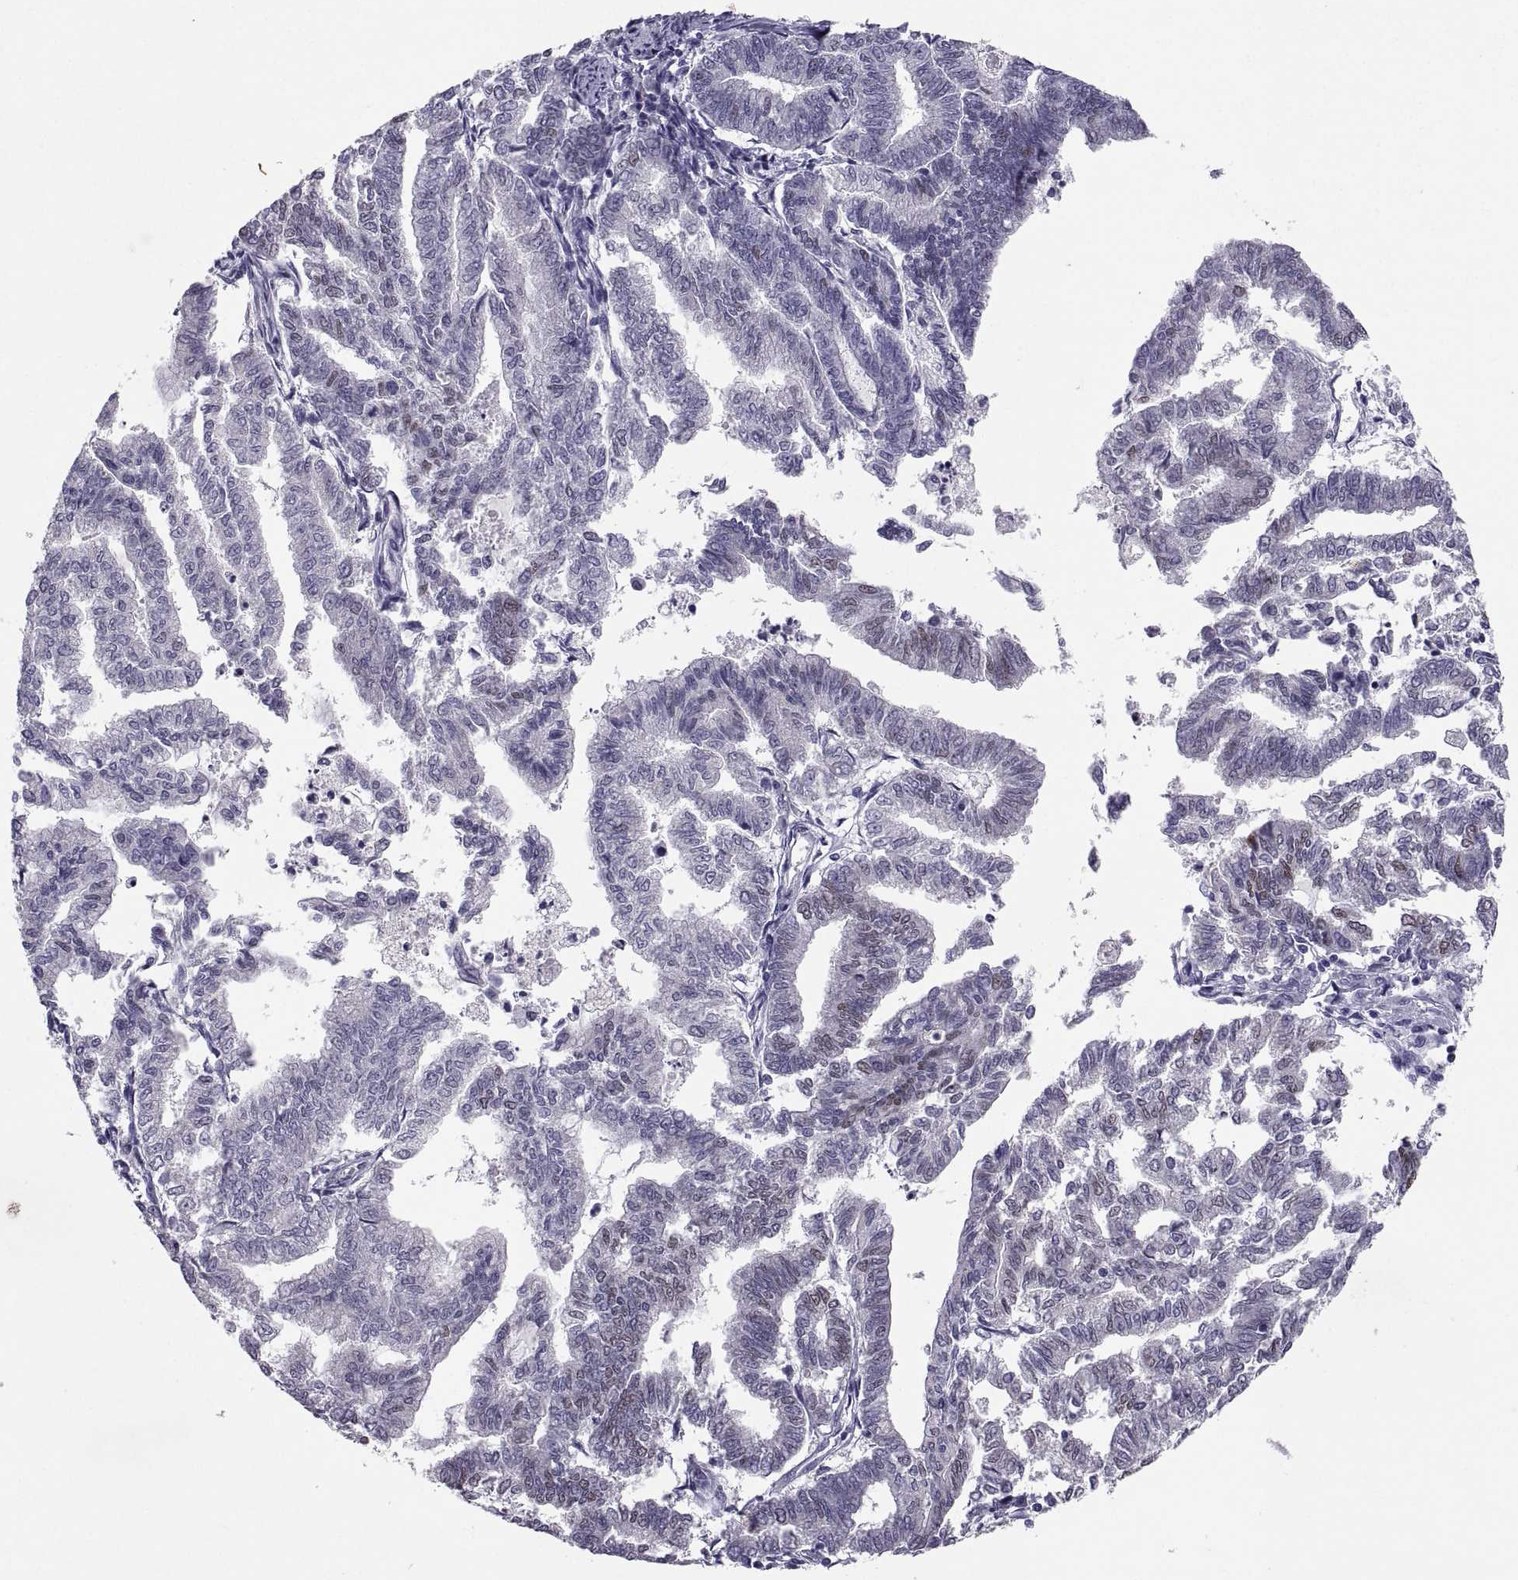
{"staining": {"intensity": "weak", "quantity": "<25%", "location": "nuclear"}, "tissue": "endometrial cancer", "cell_type": "Tumor cells", "image_type": "cancer", "snomed": [{"axis": "morphology", "description": "Adenocarcinoma, NOS"}, {"axis": "topography", "description": "Endometrium"}], "caption": "The immunohistochemistry (IHC) histopathology image has no significant expression in tumor cells of endometrial cancer tissue.", "gene": "SOX21", "patient": {"sex": "female", "age": 79}}